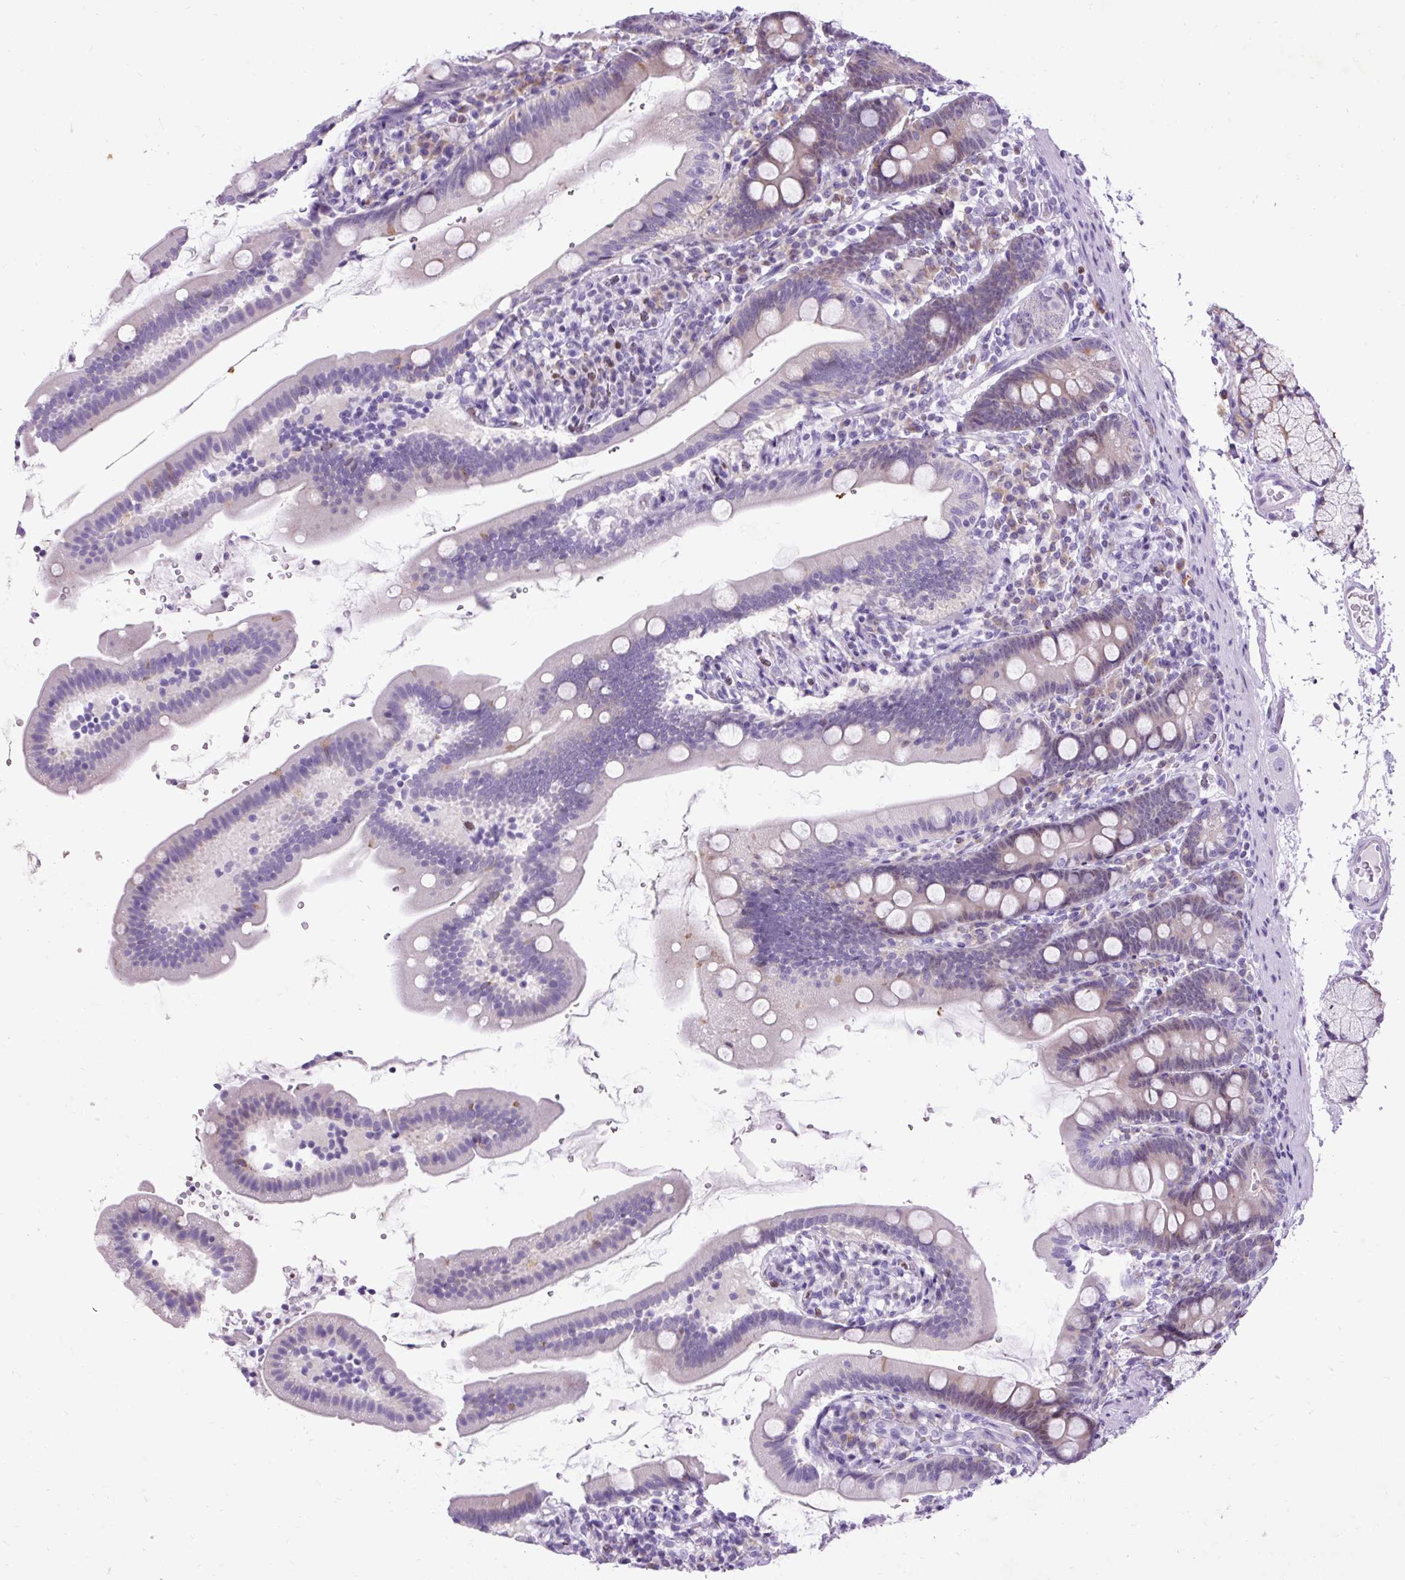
{"staining": {"intensity": "weak", "quantity": "25%-75%", "location": "nuclear"}, "tissue": "duodenum", "cell_type": "Glandular cells", "image_type": "normal", "snomed": [{"axis": "morphology", "description": "Normal tissue, NOS"}, {"axis": "topography", "description": "Duodenum"}], "caption": "A brown stain labels weak nuclear expression of a protein in glandular cells of normal duodenum. (IHC, brightfield microscopy, high magnification).", "gene": "SPC24", "patient": {"sex": "female", "age": 67}}